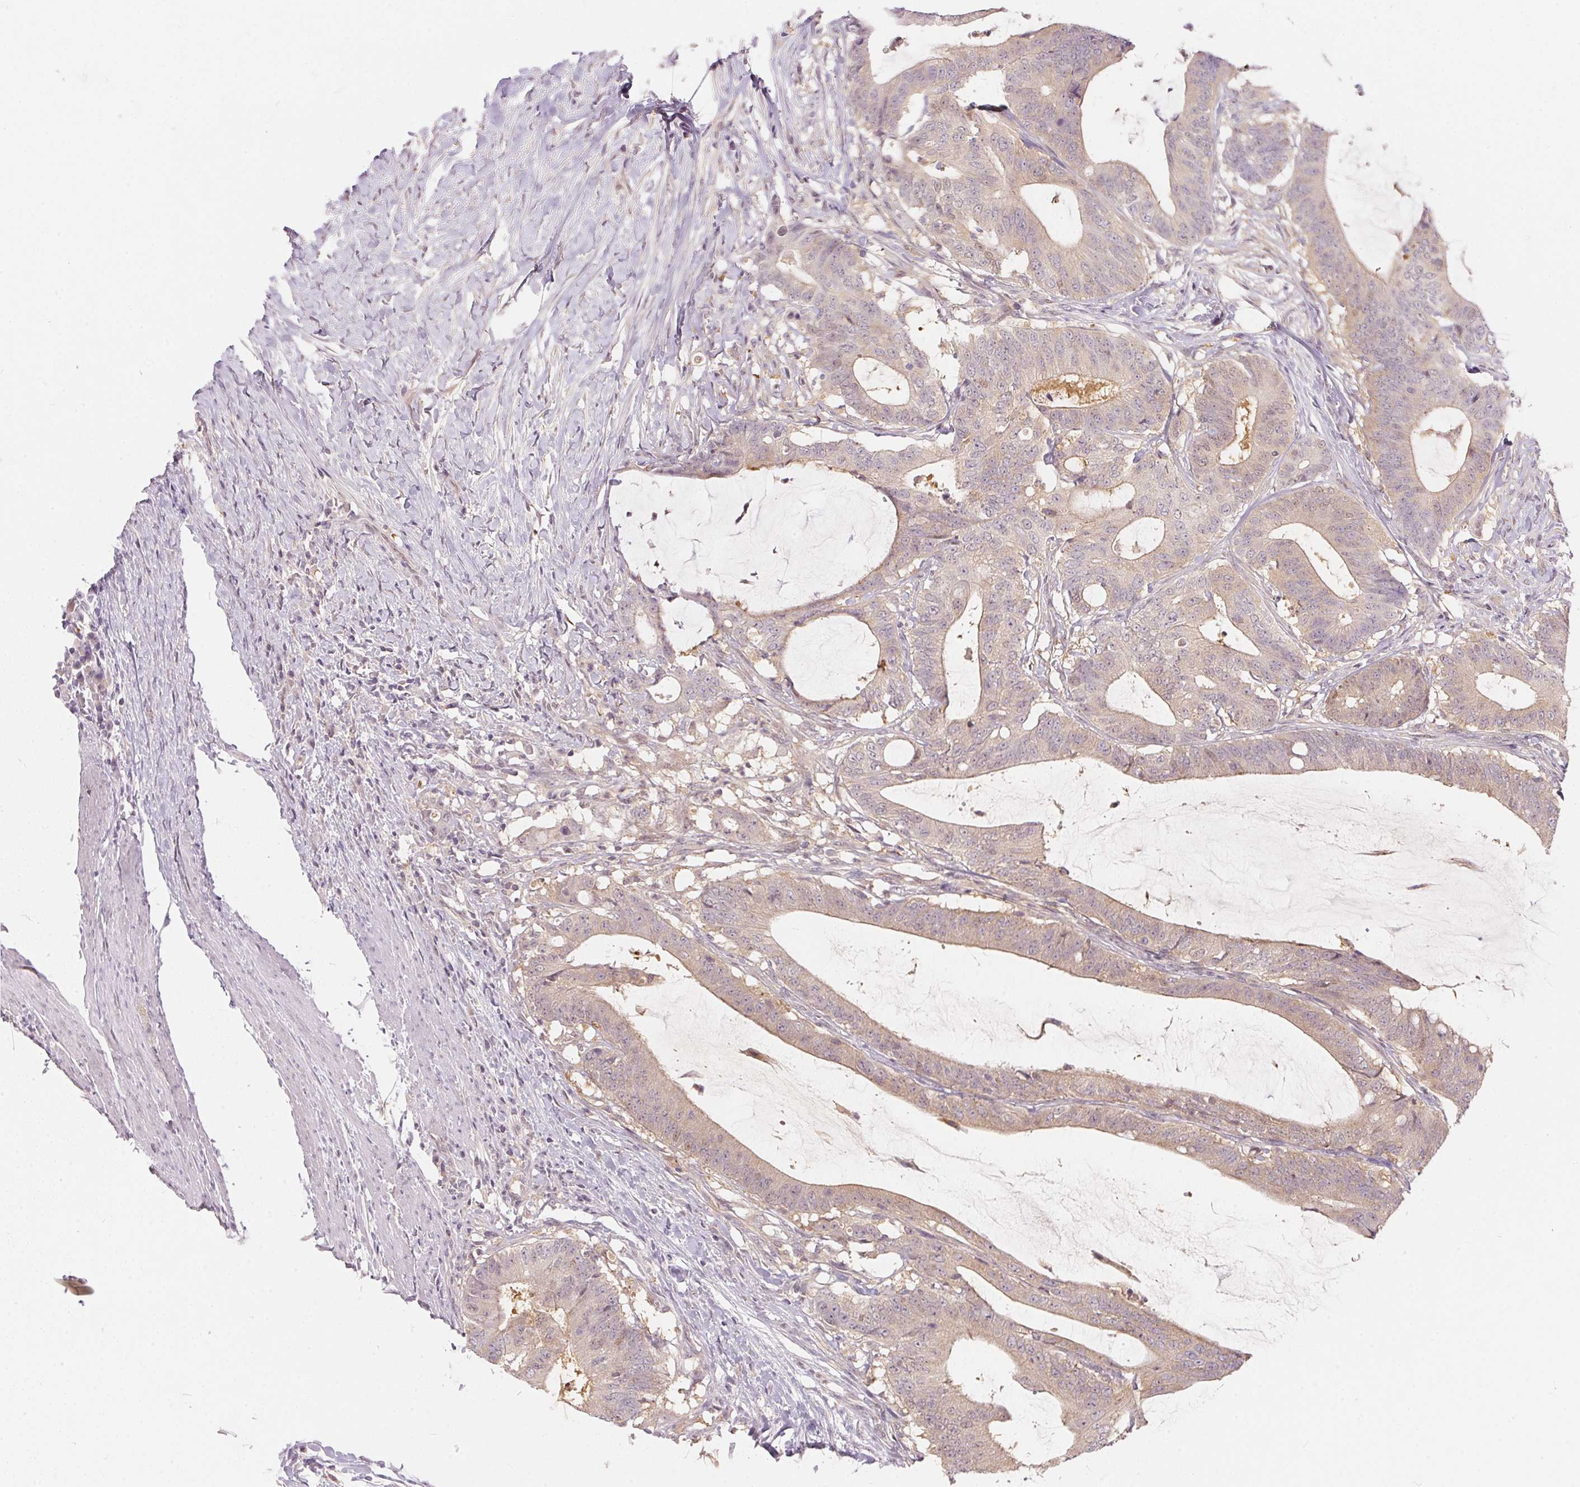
{"staining": {"intensity": "weak", "quantity": "25%-75%", "location": "cytoplasmic/membranous"}, "tissue": "colorectal cancer", "cell_type": "Tumor cells", "image_type": "cancer", "snomed": [{"axis": "morphology", "description": "Adenocarcinoma, NOS"}, {"axis": "topography", "description": "Colon"}], "caption": "Brown immunohistochemical staining in human colorectal cancer (adenocarcinoma) reveals weak cytoplasmic/membranous positivity in about 25%-75% of tumor cells.", "gene": "BLMH", "patient": {"sex": "female", "age": 43}}